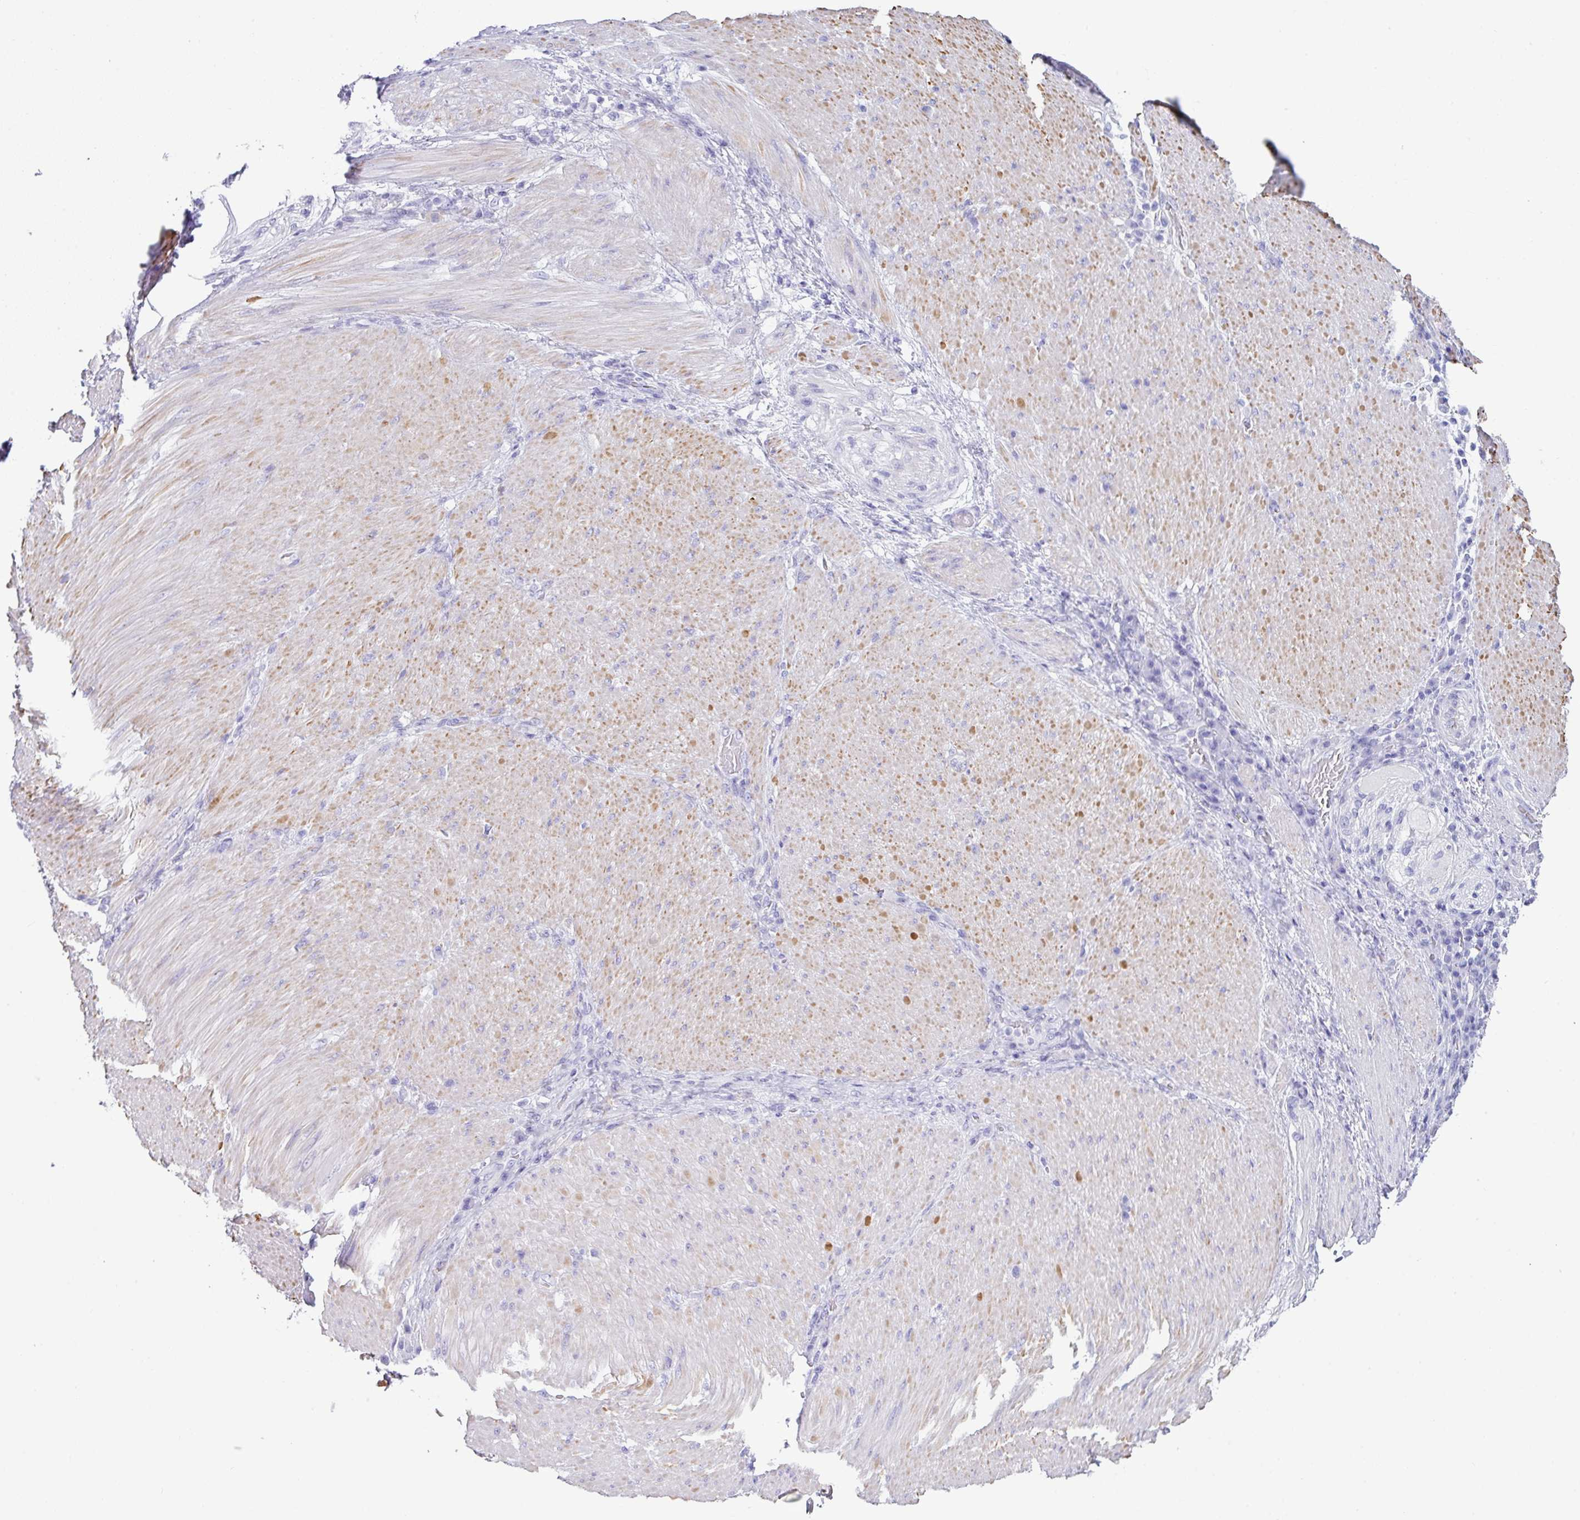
{"staining": {"intensity": "negative", "quantity": "none", "location": "none"}, "tissue": "stomach cancer", "cell_type": "Tumor cells", "image_type": "cancer", "snomed": [{"axis": "morphology", "description": "Normal tissue, NOS"}, {"axis": "morphology", "description": "Adenocarcinoma, NOS"}, {"axis": "topography", "description": "Stomach, upper"}, {"axis": "topography", "description": "Stomach"}], "caption": "IHC of stomach adenocarcinoma reveals no staining in tumor cells. (Brightfield microscopy of DAB immunohistochemistry (IHC) at high magnification).", "gene": "ABCC5", "patient": {"sex": "male", "age": 59}}